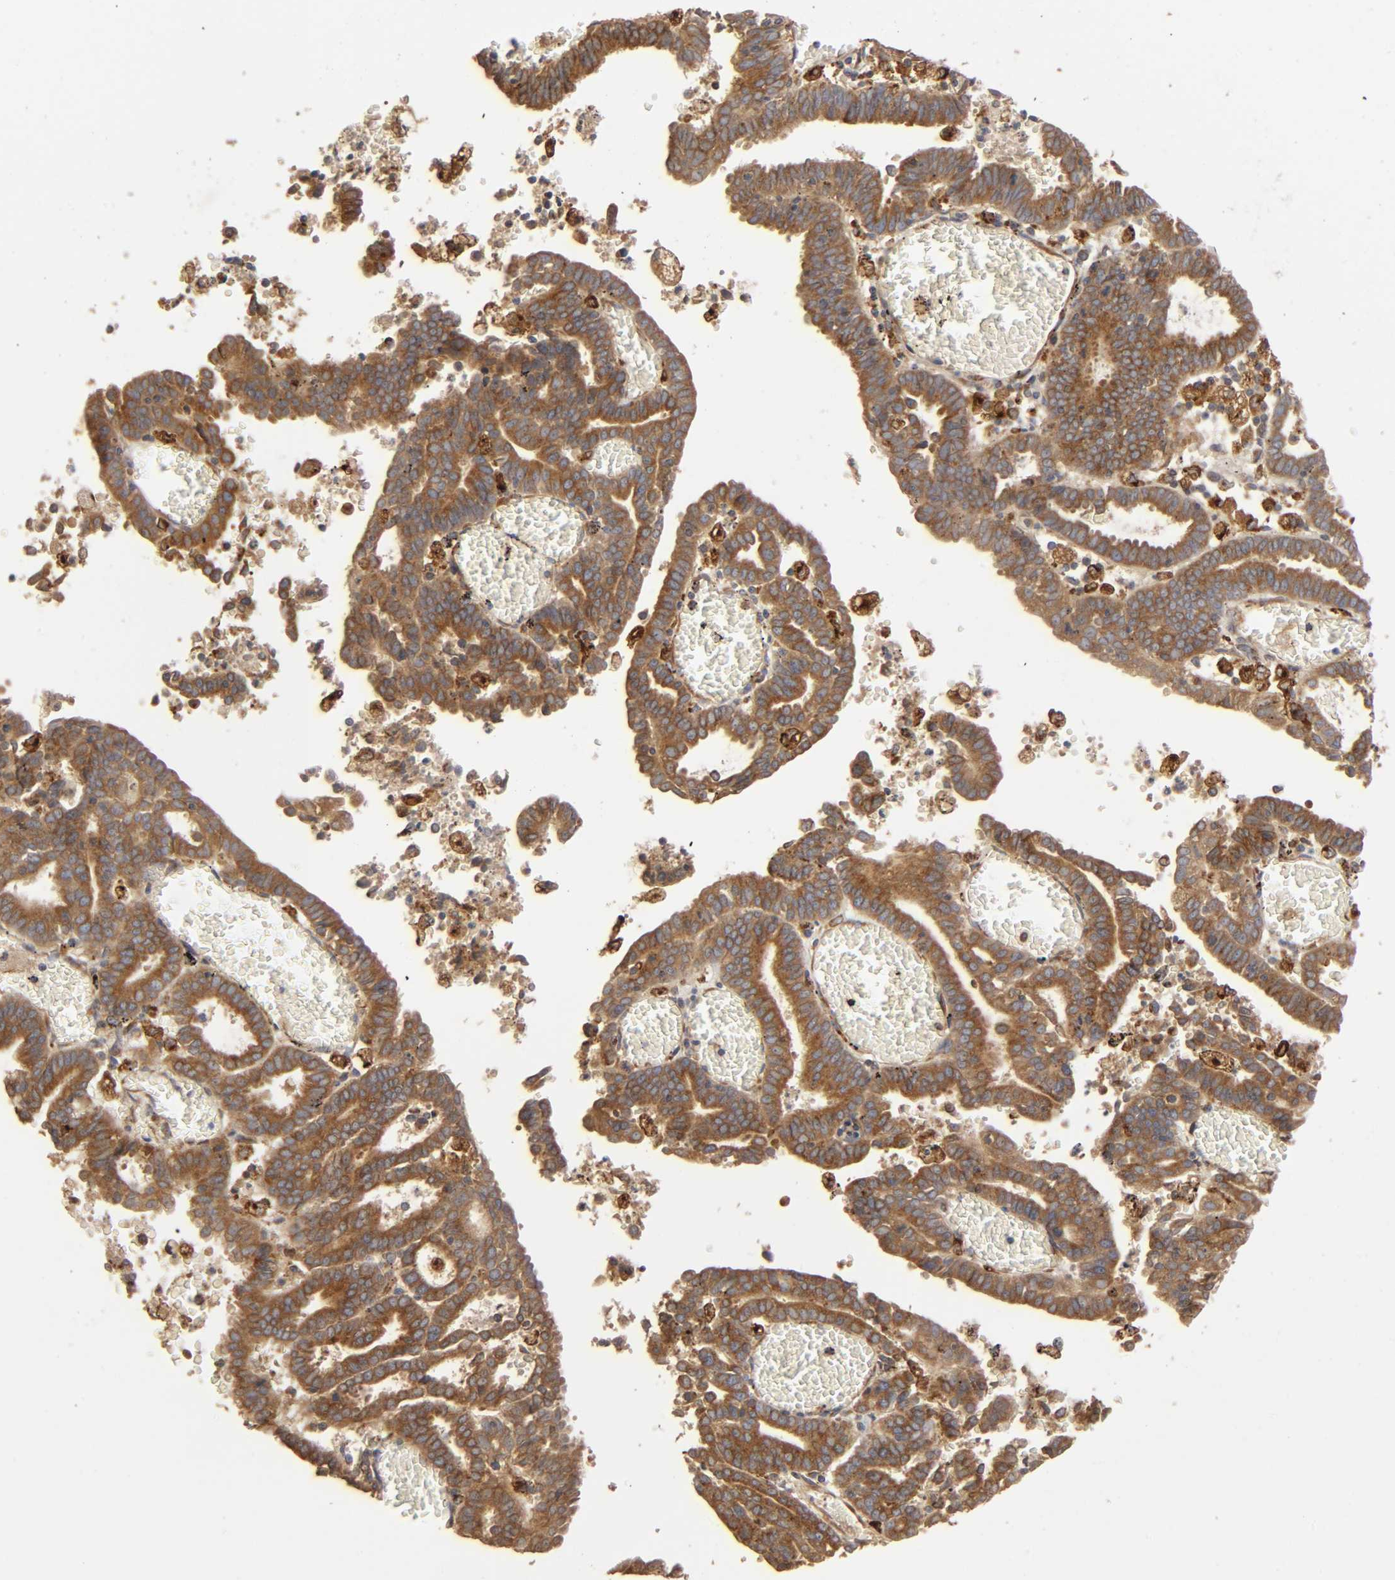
{"staining": {"intensity": "strong", "quantity": ">75%", "location": "cytoplasmic/membranous"}, "tissue": "endometrial cancer", "cell_type": "Tumor cells", "image_type": "cancer", "snomed": [{"axis": "morphology", "description": "Adenocarcinoma, NOS"}, {"axis": "topography", "description": "Uterus"}], "caption": "Strong cytoplasmic/membranous staining is seen in approximately >75% of tumor cells in endometrial adenocarcinoma.", "gene": "GNPTG", "patient": {"sex": "female", "age": 83}}